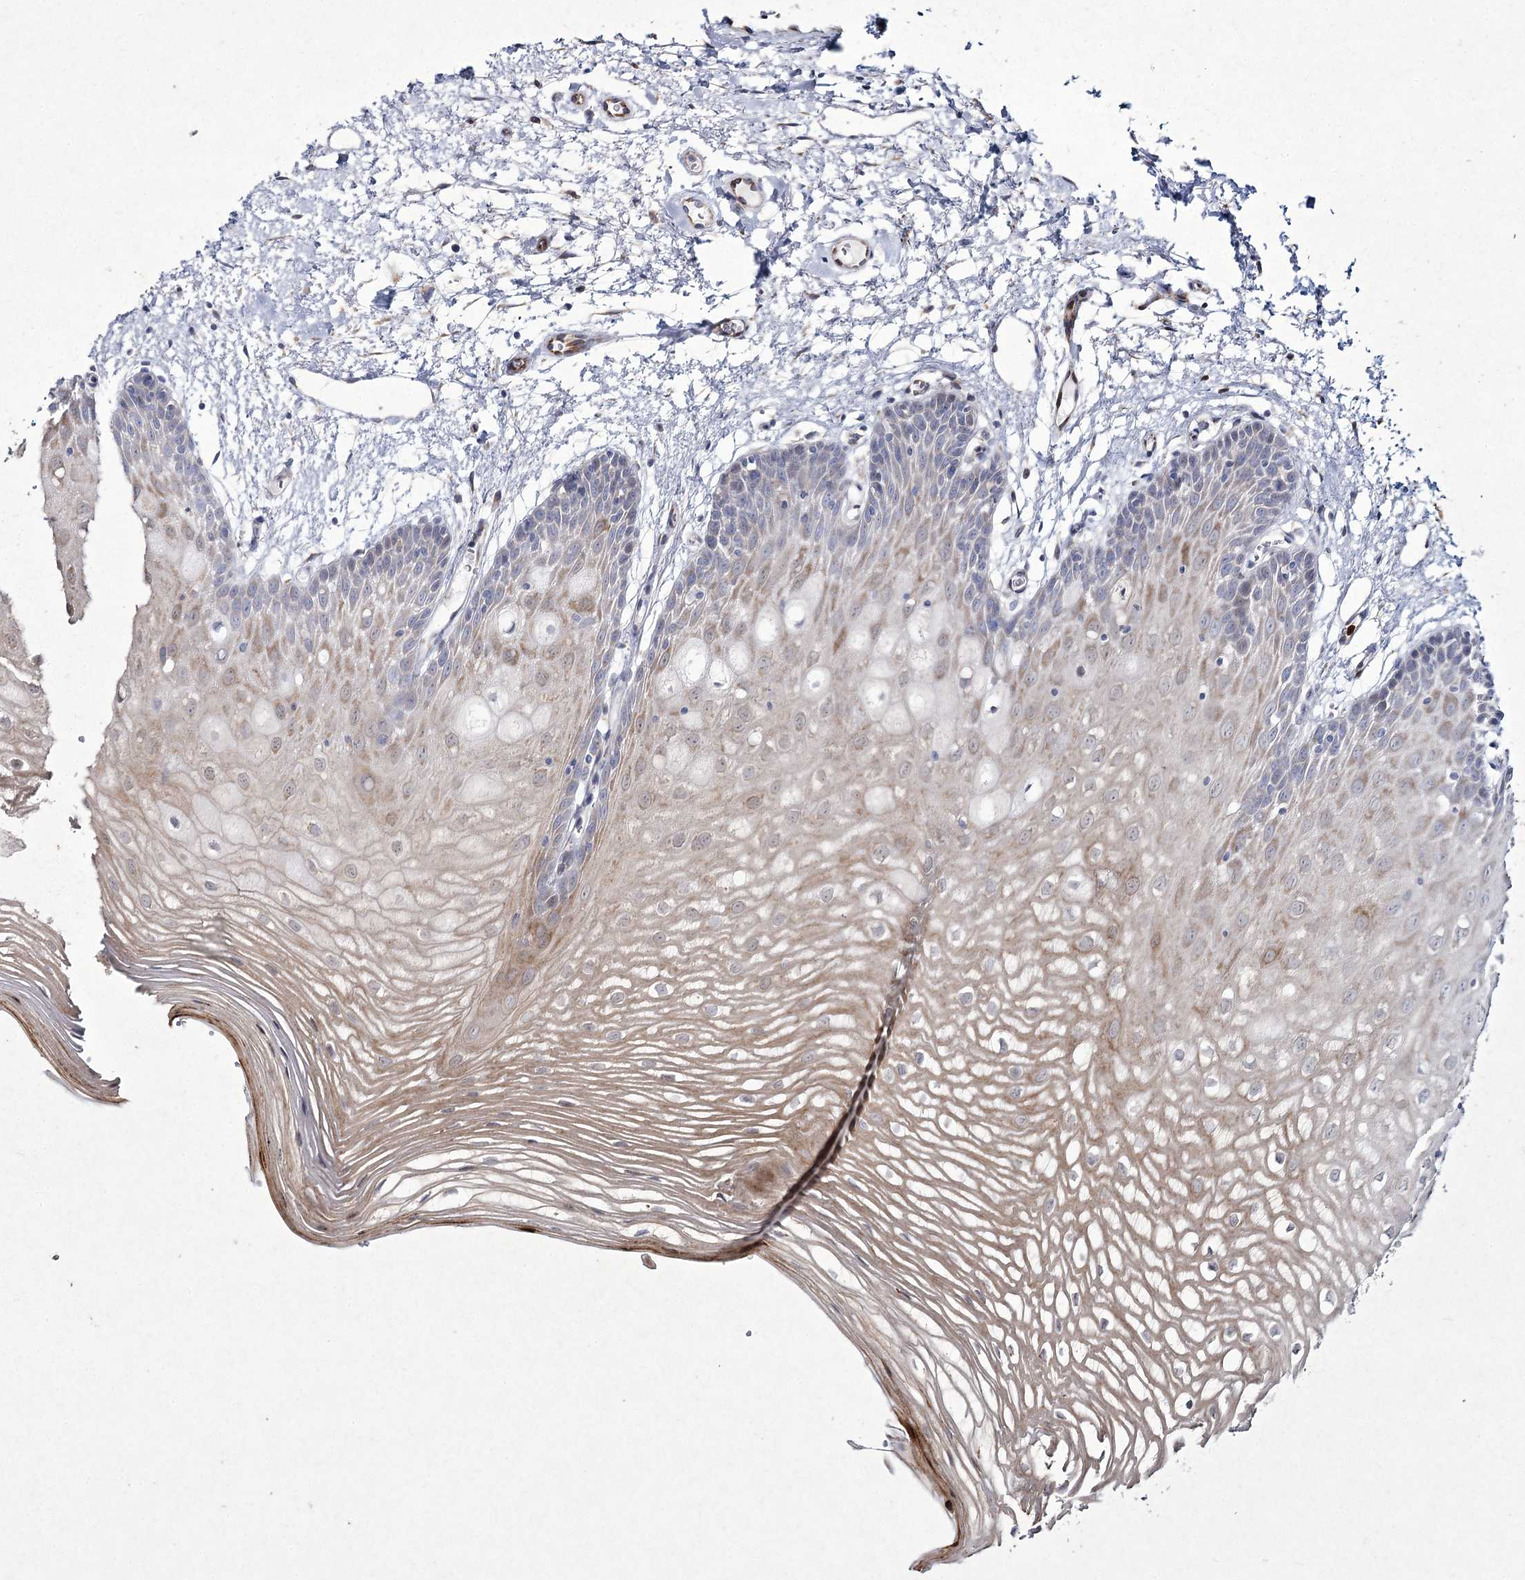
{"staining": {"intensity": "moderate", "quantity": "25%-75%", "location": "cytoplasmic/membranous"}, "tissue": "oral mucosa", "cell_type": "Squamous epithelial cells", "image_type": "normal", "snomed": [{"axis": "morphology", "description": "Normal tissue, NOS"}, {"axis": "topography", "description": "Oral tissue"}, {"axis": "topography", "description": "Tounge, NOS"}], "caption": "Immunohistochemistry staining of unremarkable oral mucosa, which shows medium levels of moderate cytoplasmic/membranous positivity in about 25%-75% of squamous epithelial cells indicating moderate cytoplasmic/membranous protein staining. The staining was performed using DAB (brown) for protein detection and nuclei were counterstained in hematoxylin (blue).", "gene": "NIPAL4", "patient": {"sex": "female", "age": 73}}